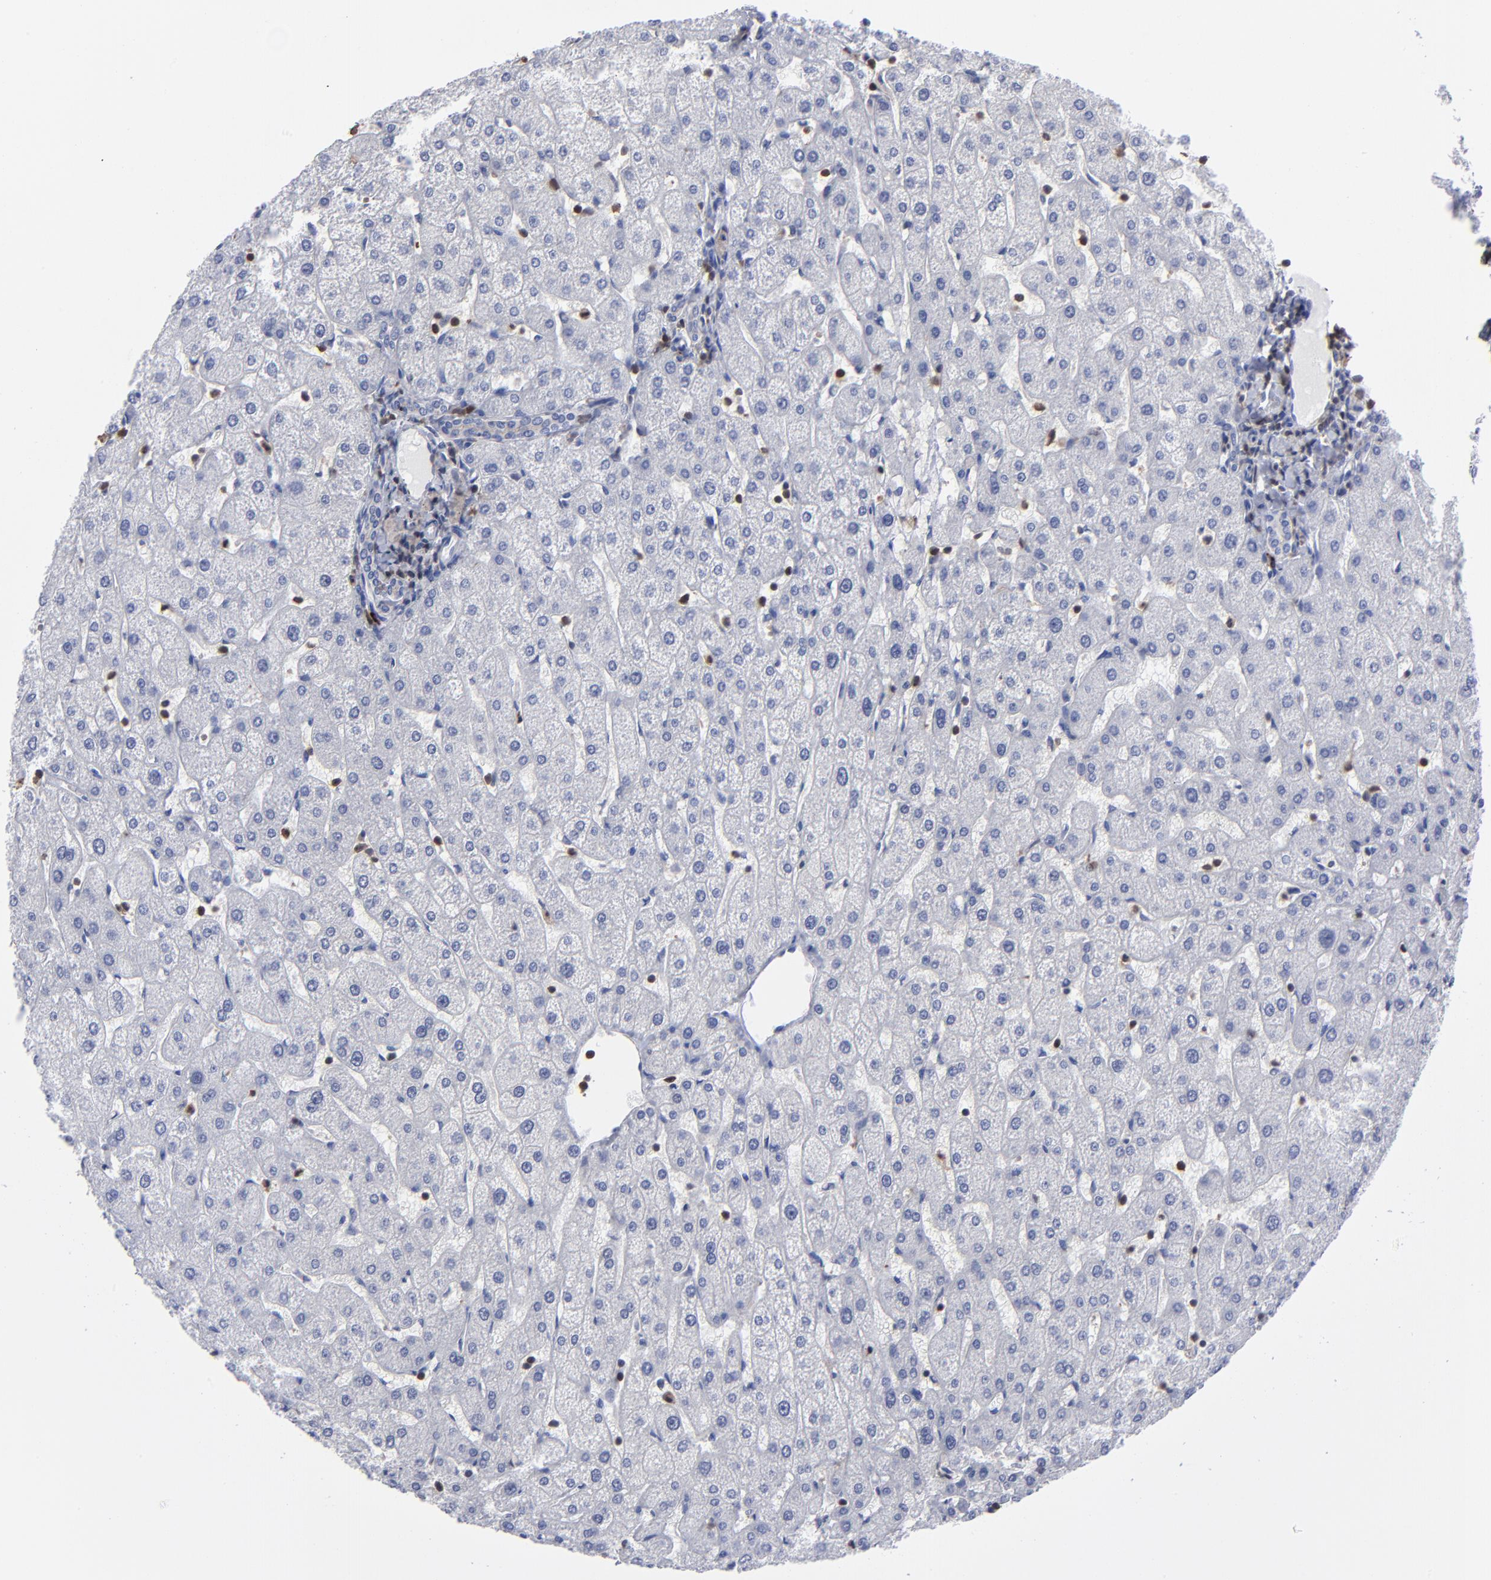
{"staining": {"intensity": "negative", "quantity": "none", "location": "none"}, "tissue": "liver", "cell_type": "Cholangiocytes", "image_type": "normal", "snomed": [{"axis": "morphology", "description": "Normal tissue, NOS"}, {"axis": "topography", "description": "Liver"}], "caption": "Immunohistochemical staining of benign liver demonstrates no significant staining in cholangiocytes. (Brightfield microscopy of DAB (3,3'-diaminobenzidine) immunohistochemistry at high magnification).", "gene": "TBXT", "patient": {"sex": "male", "age": 67}}